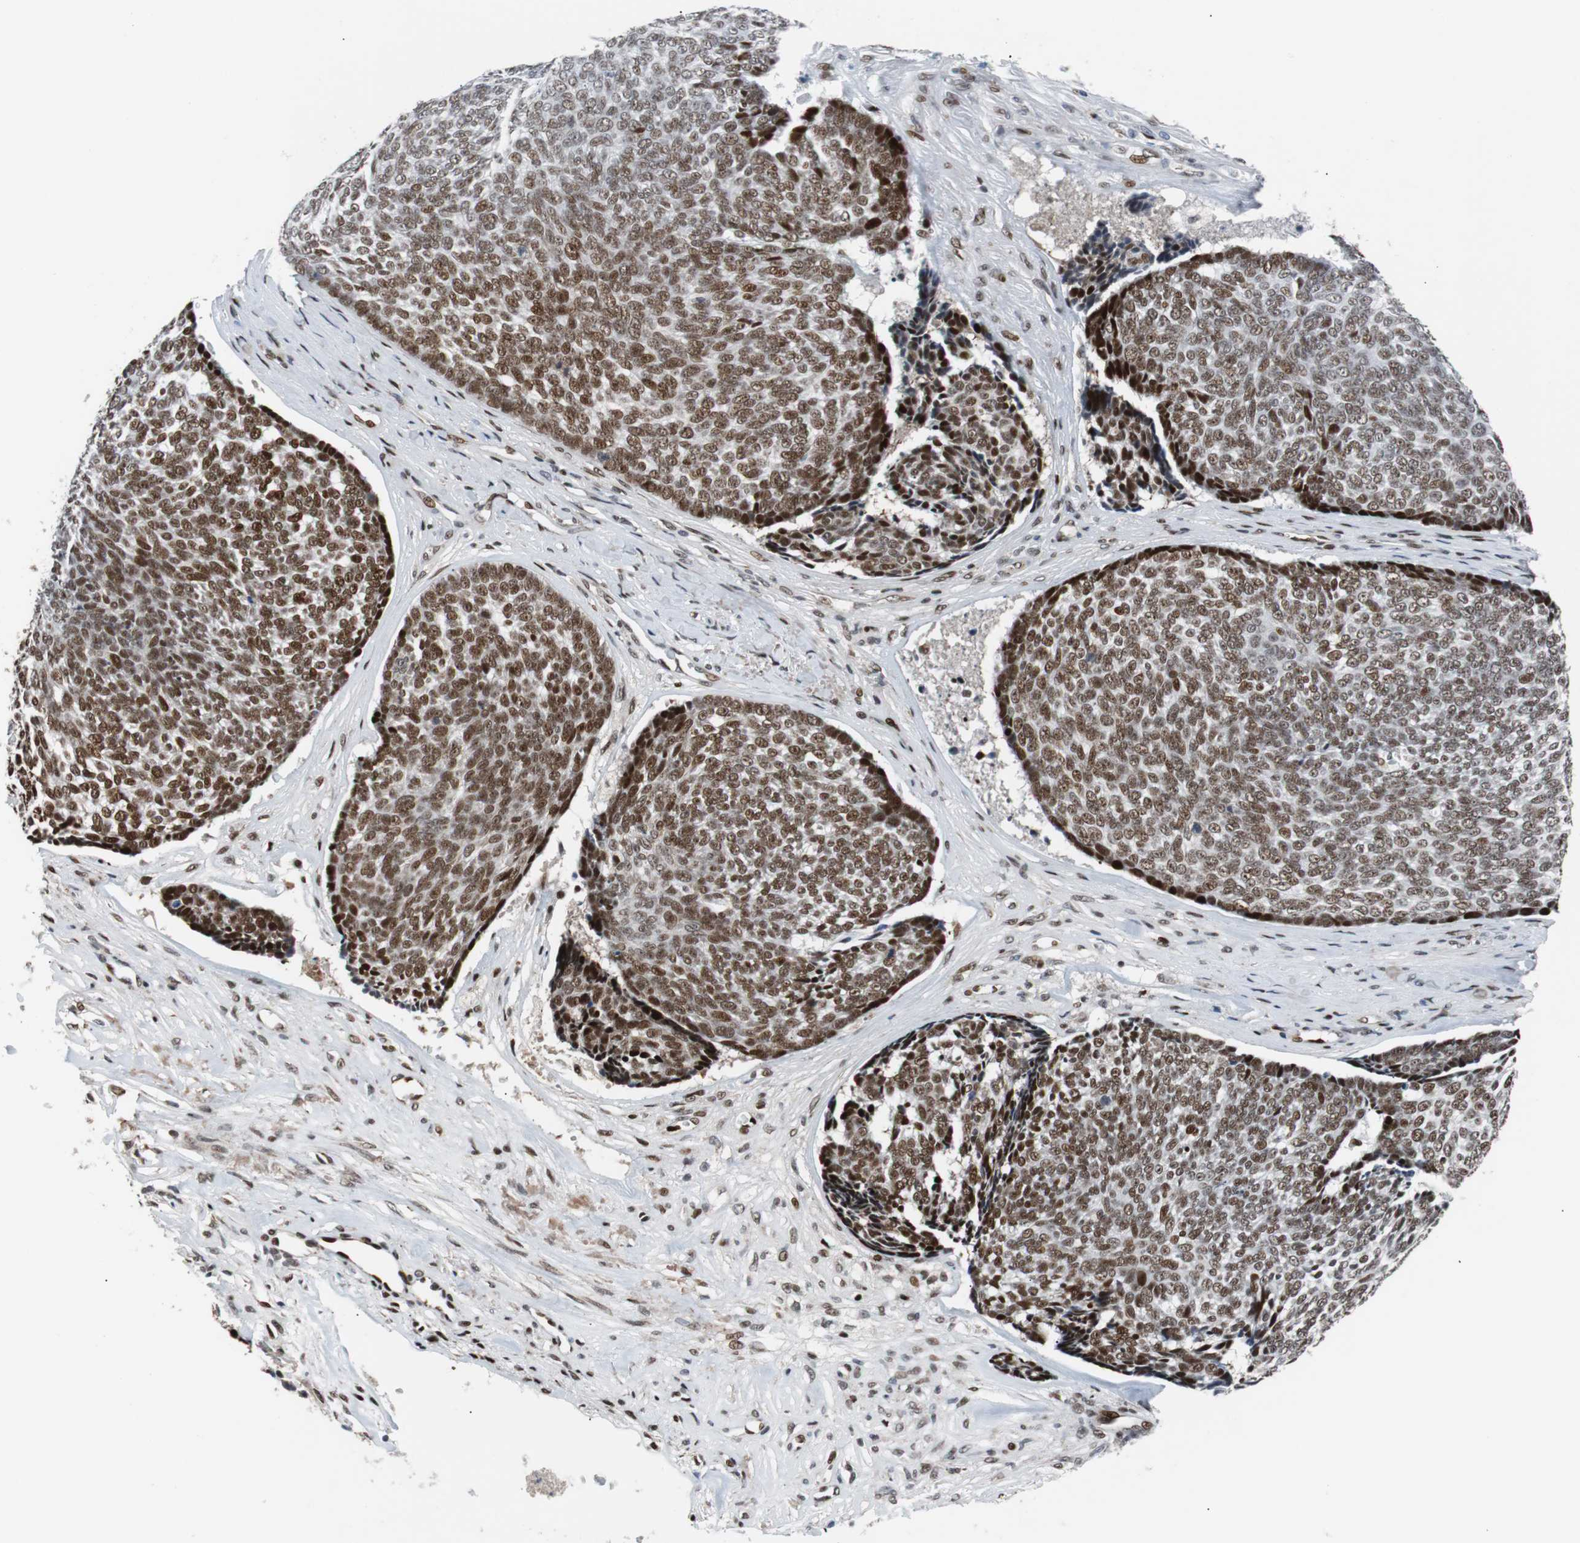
{"staining": {"intensity": "strong", "quantity": ">75%", "location": "nuclear"}, "tissue": "skin cancer", "cell_type": "Tumor cells", "image_type": "cancer", "snomed": [{"axis": "morphology", "description": "Basal cell carcinoma"}, {"axis": "topography", "description": "Skin"}], "caption": "This image exhibits skin cancer (basal cell carcinoma) stained with IHC to label a protein in brown. The nuclear of tumor cells show strong positivity for the protein. Nuclei are counter-stained blue.", "gene": "NBL1", "patient": {"sex": "male", "age": 84}}